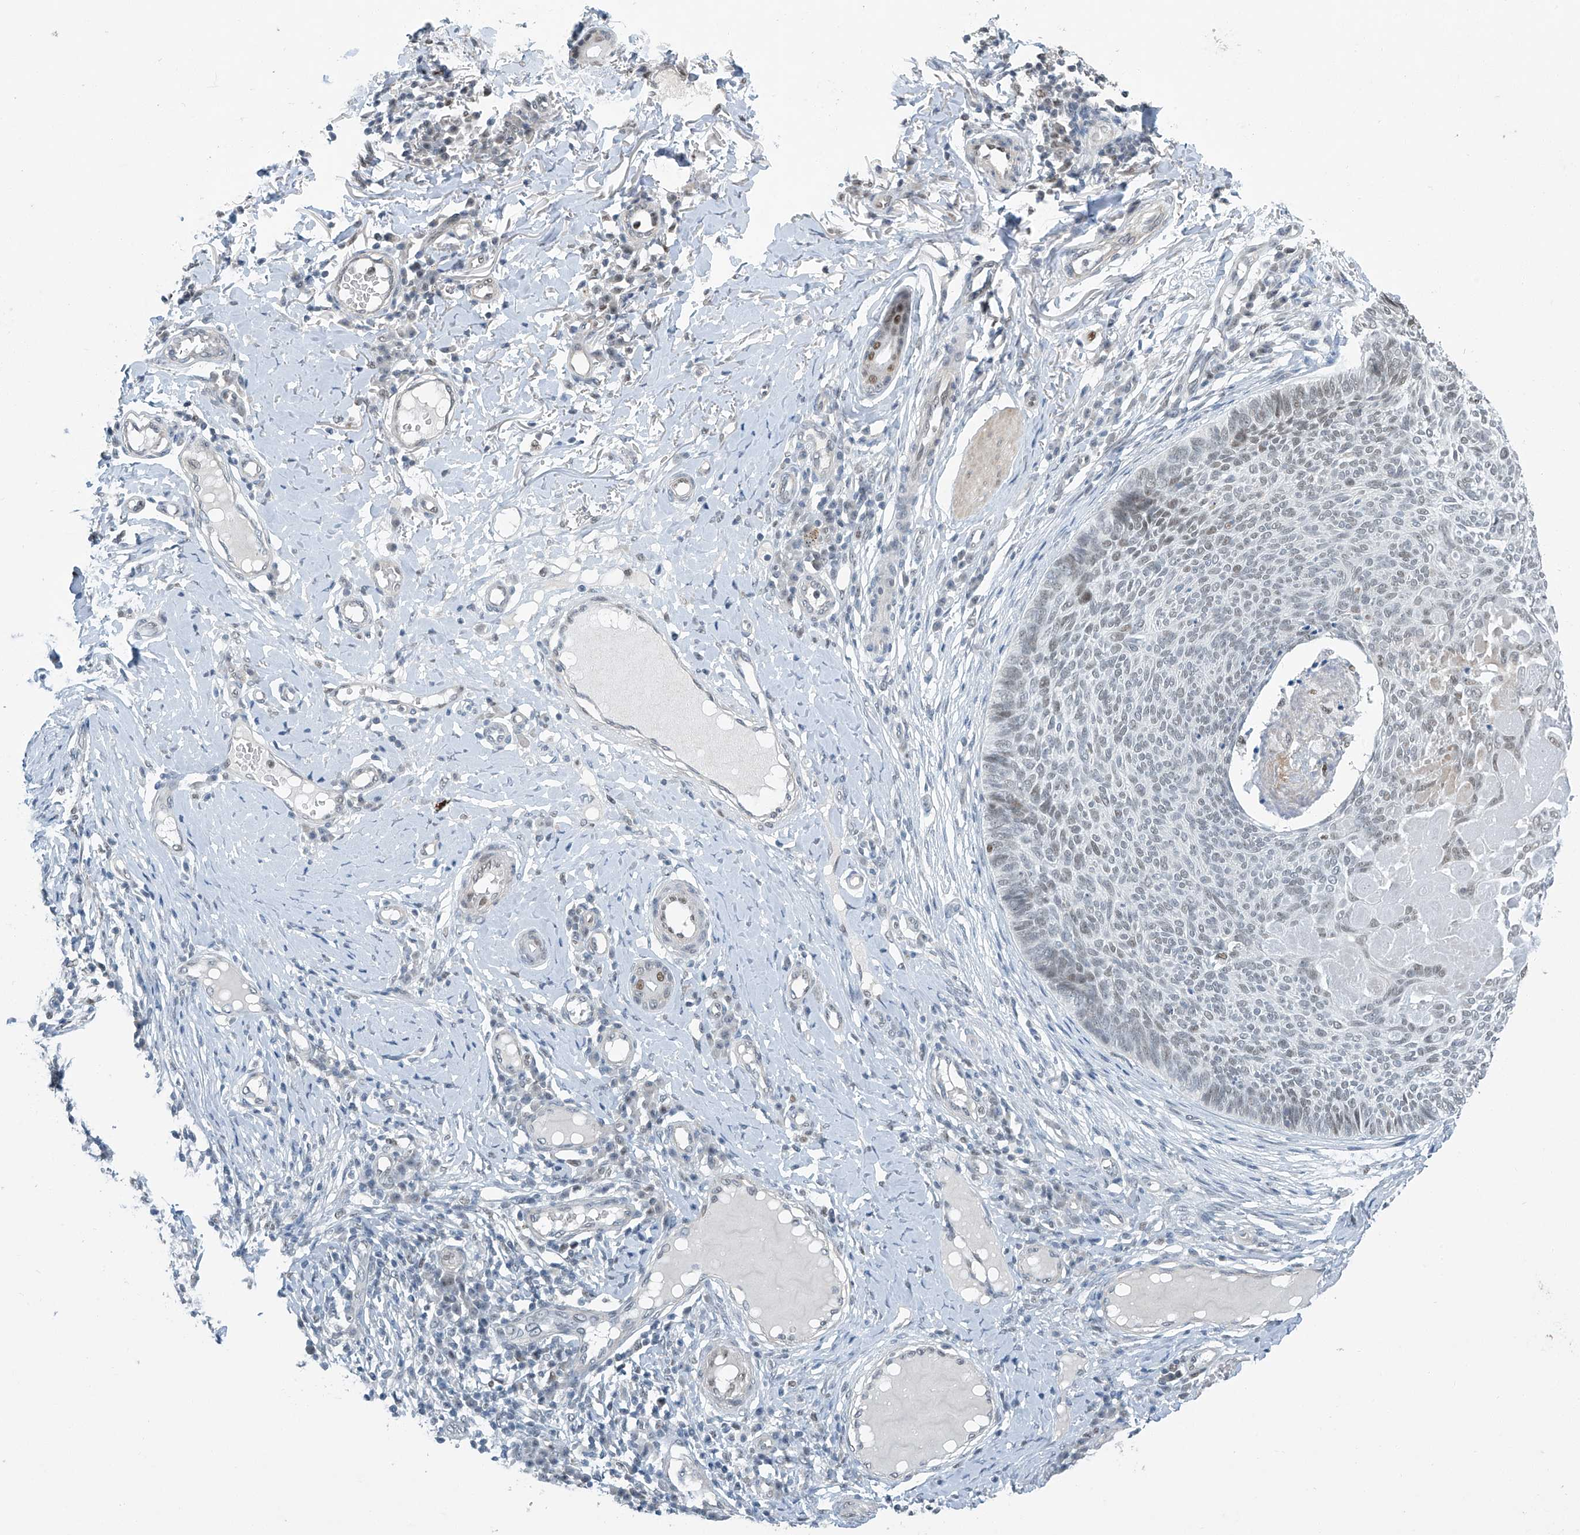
{"staining": {"intensity": "weak", "quantity": "<25%", "location": "nuclear"}, "tissue": "skin cancer", "cell_type": "Tumor cells", "image_type": "cancer", "snomed": [{"axis": "morphology", "description": "Normal tissue, NOS"}, {"axis": "morphology", "description": "Basal cell carcinoma"}, {"axis": "topography", "description": "Skin"}], "caption": "This is an immunohistochemistry (IHC) micrograph of skin cancer. There is no staining in tumor cells.", "gene": "TAF8", "patient": {"sex": "male", "age": 50}}